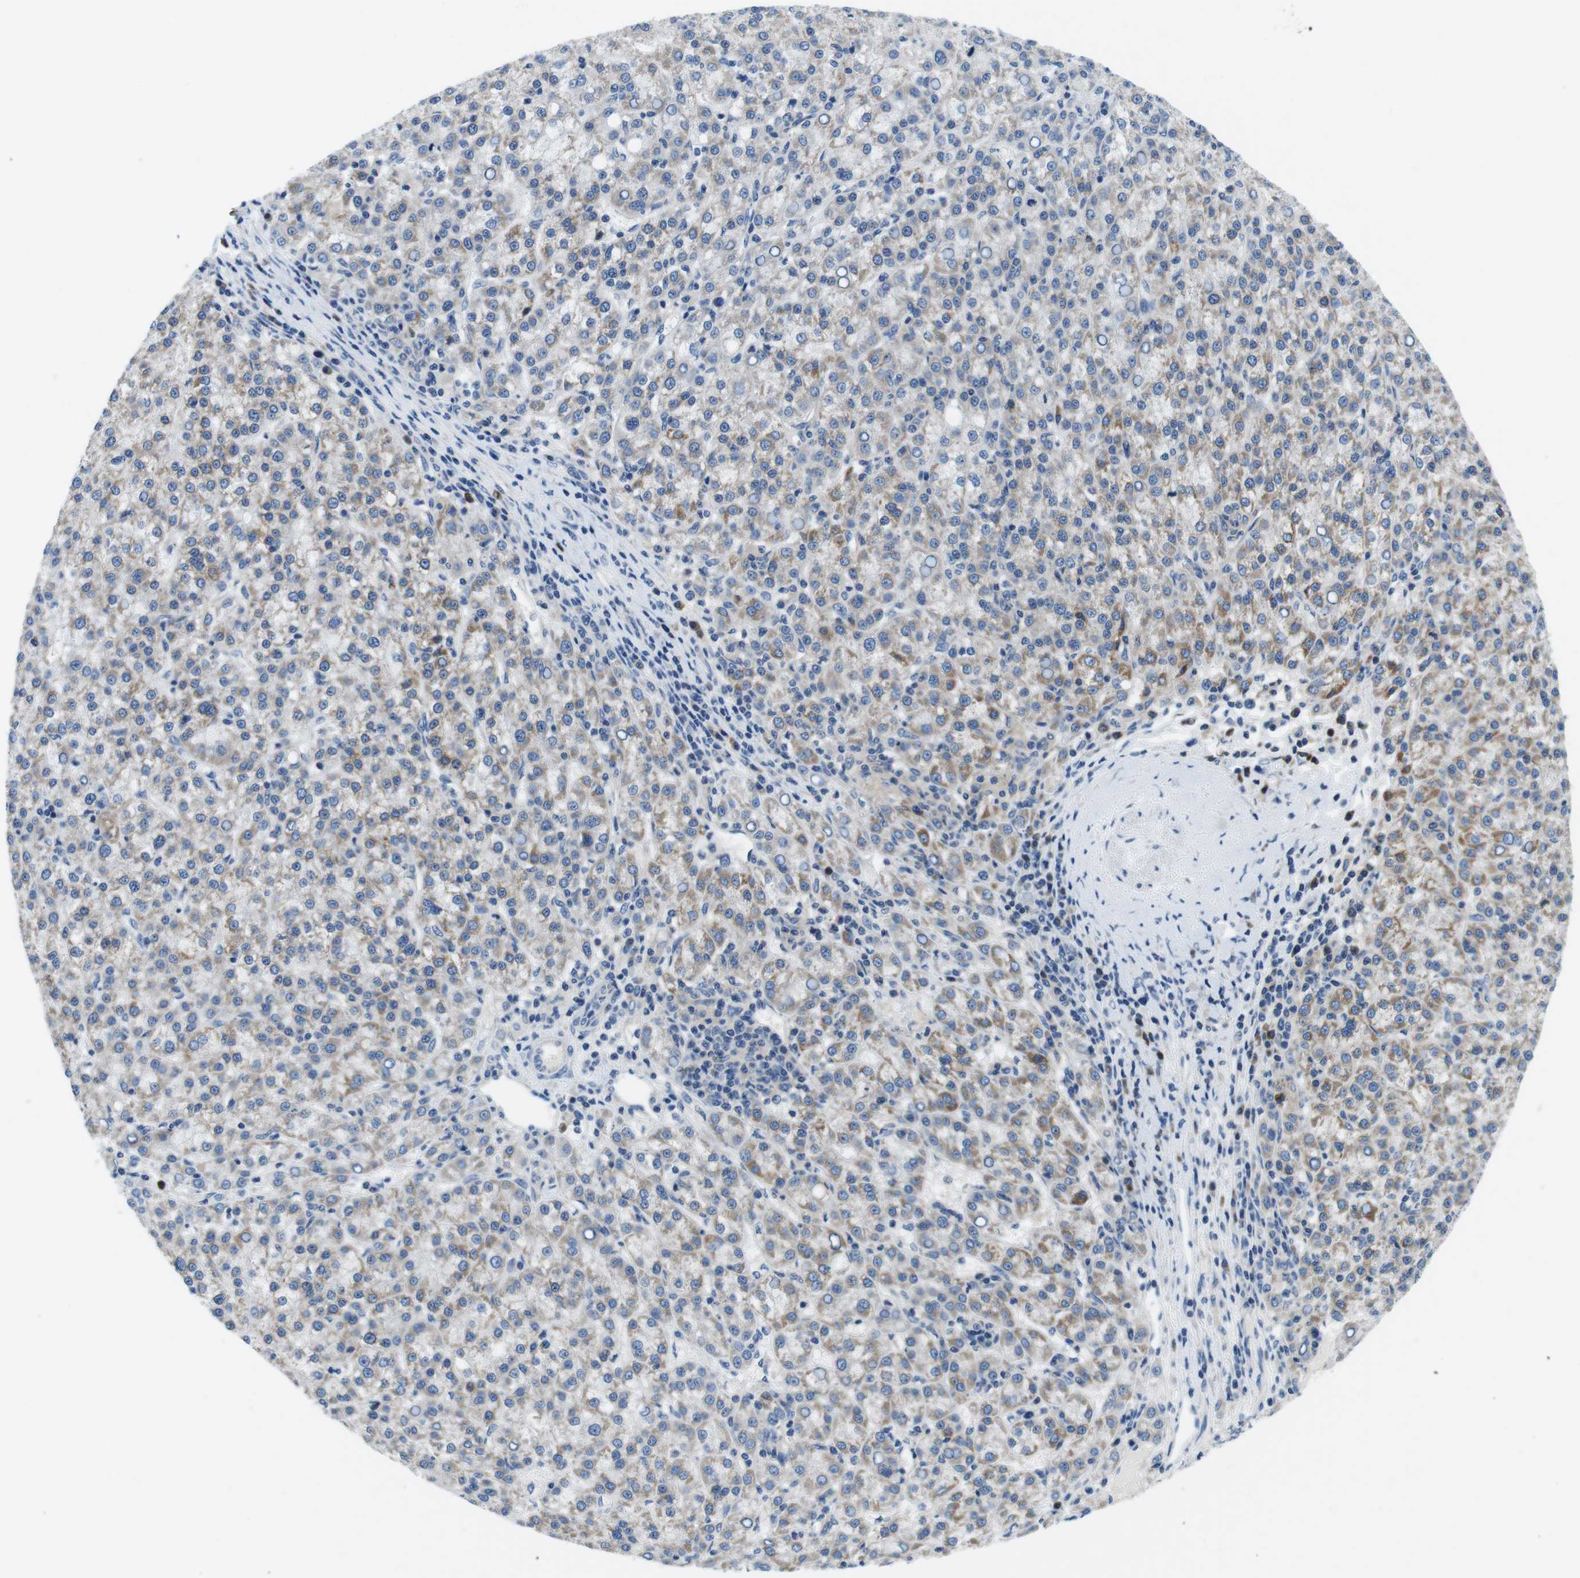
{"staining": {"intensity": "weak", "quantity": "25%-75%", "location": "cytoplasmic/membranous"}, "tissue": "liver cancer", "cell_type": "Tumor cells", "image_type": "cancer", "snomed": [{"axis": "morphology", "description": "Carcinoma, Hepatocellular, NOS"}, {"axis": "topography", "description": "Liver"}], "caption": "Human hepatocellular carcinoma (liver) stained with a brown dye exhibits weak cytoplasmic/membranous positive staining in approximately 25%-75% of tumor cells.", "gene": "DENND4C", "patient": {"sex": "female", "age": 58}}